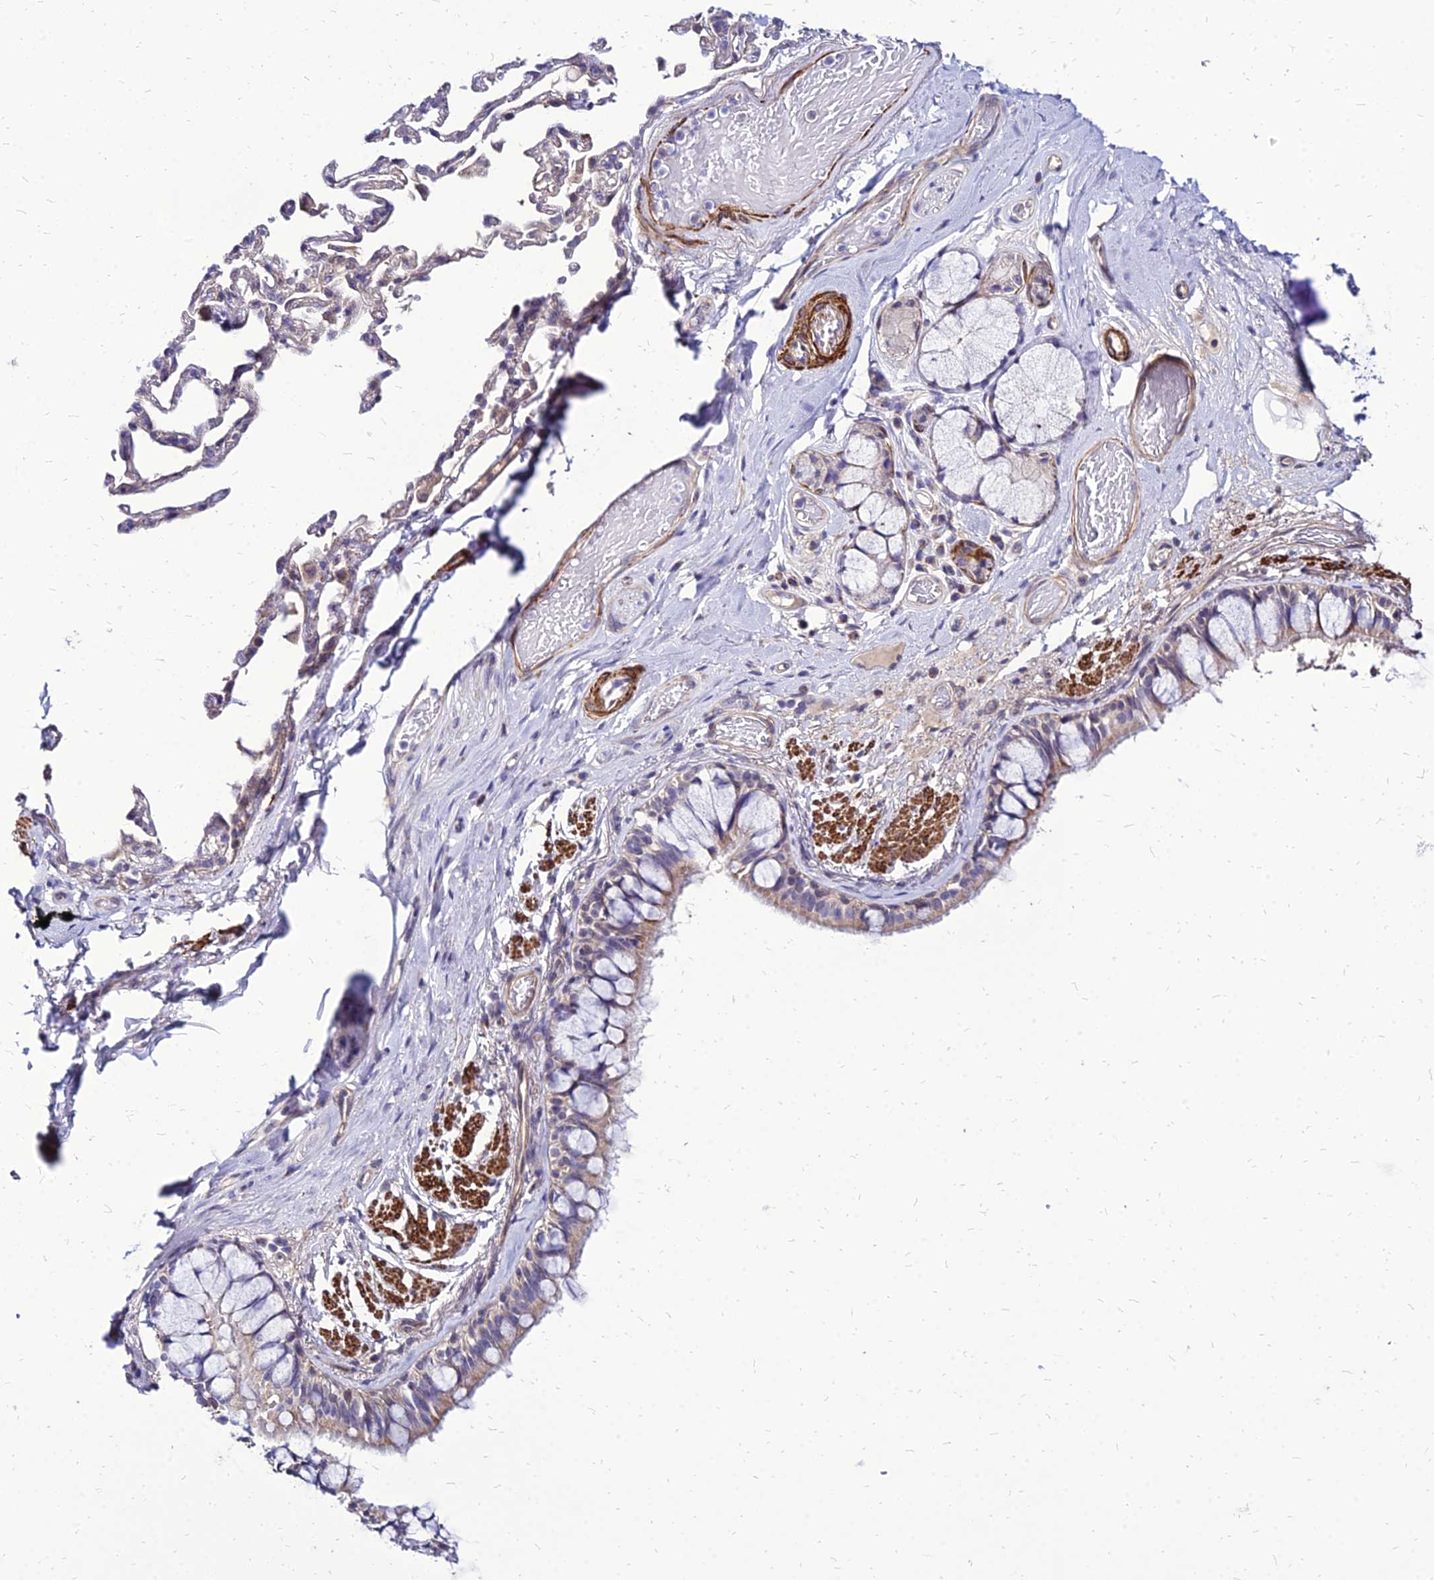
{"staining": {"intensity": "weak", "quantity": "25%-75%", "location": "cytoplasmic/membranous"}, "tissue": "bronchus", "cell_type": "Respiratory epithelial cells", "image_type": "normal", "snomed": [{"axis": "morphology", "description": "Normal tissue, NOS"}, {"axis": "topography", "description": "Bronchus"}], "caption": "DAB immunohistochemical staining of normal human bronchus demonstrates weak cytoplasmic/membranous protein positivity in about 25%-75% of respiratory epithelial cells. (IHC, brightfield microscopy, high magnification).", "gene": "YEATS2", "patient": {"sex": "male", "age": 70}}